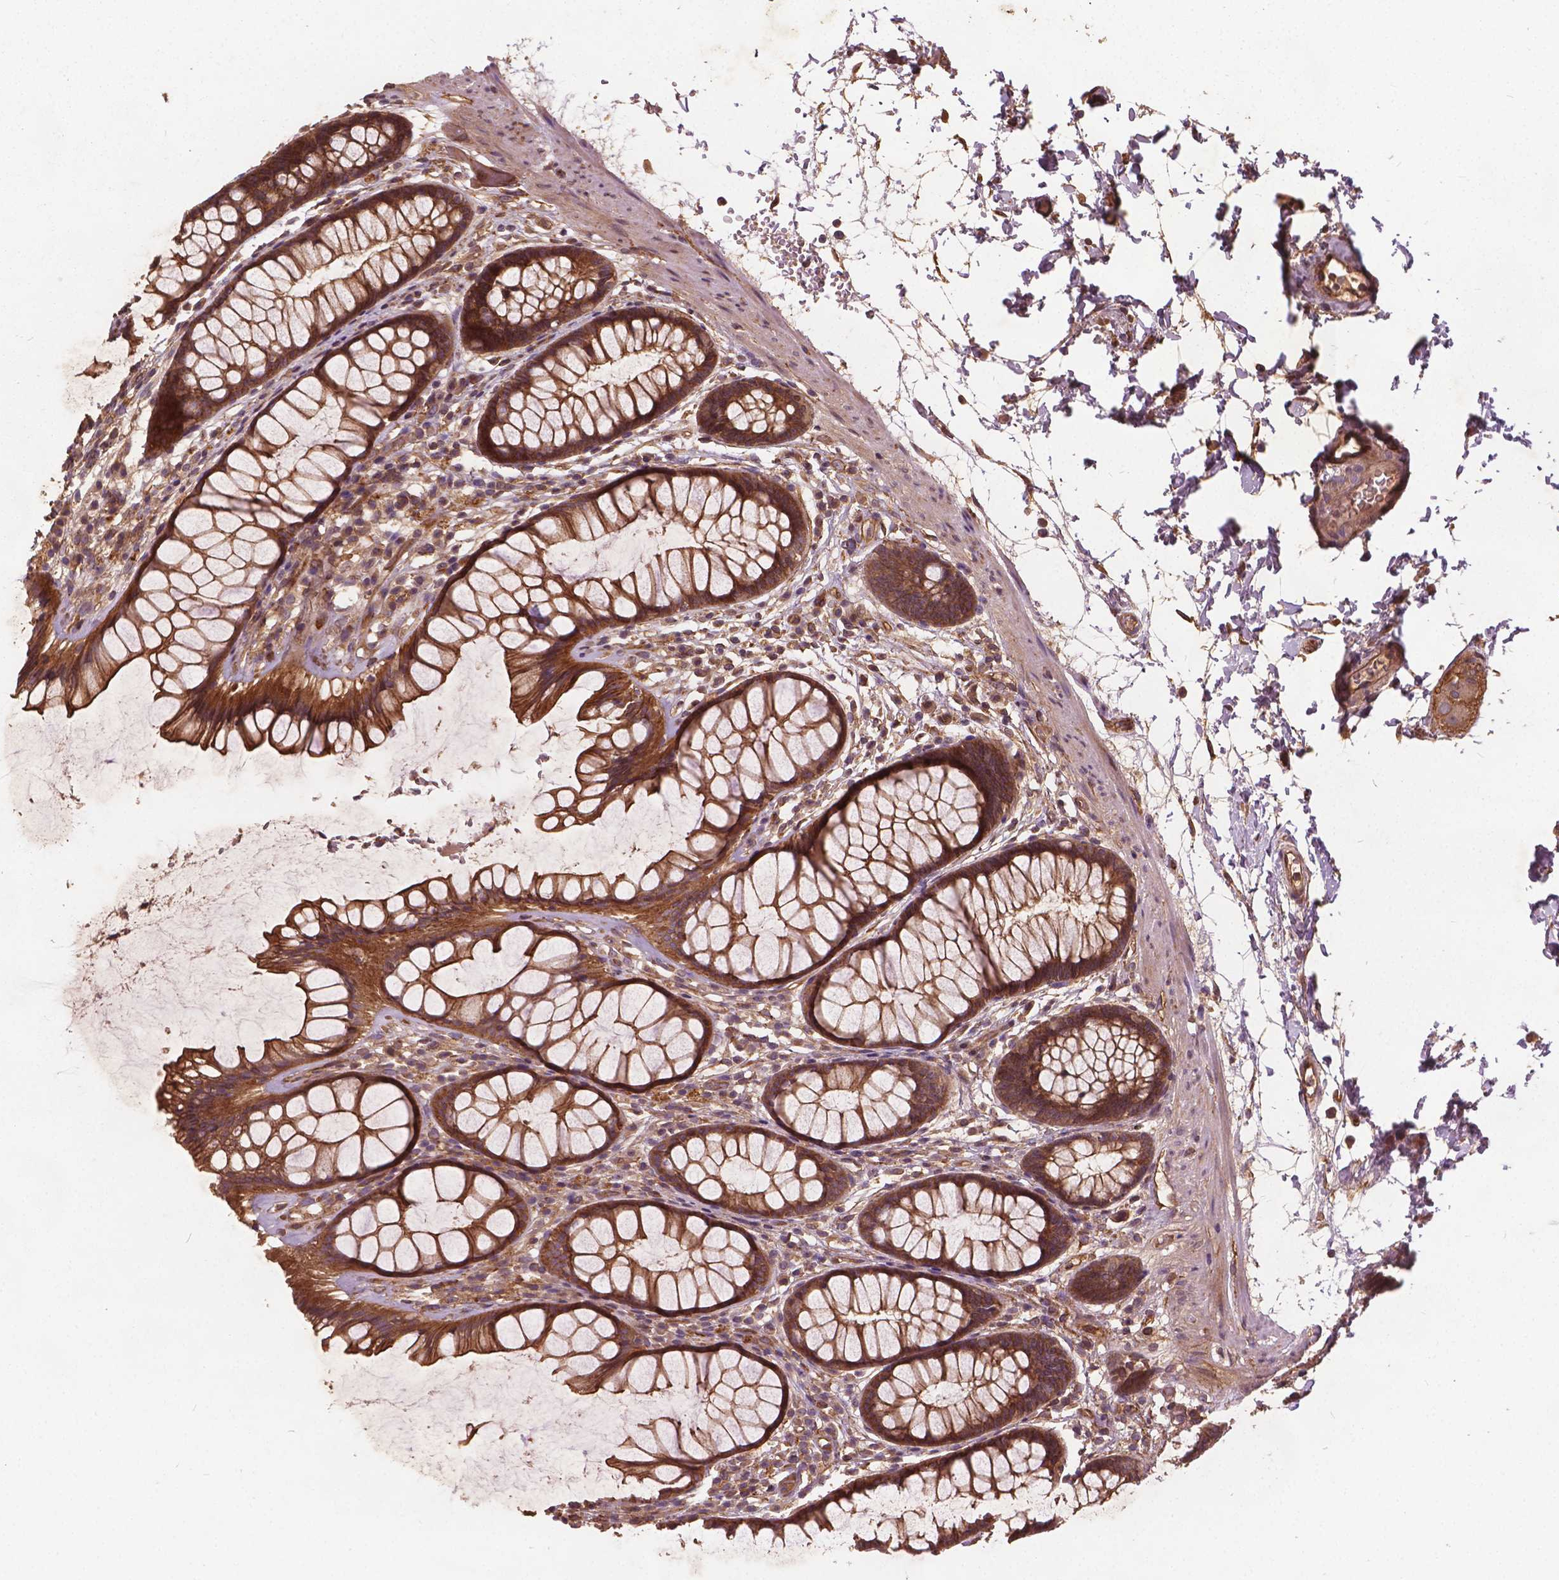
{"staining": {"intensity": "strong", "quantity": ">75%", "location": "cytoplasmic/membranous"}, "tissue": "rectum", "cell_type": "Glandular cells", "image_type": "normal", "snomed": [{"axis": "morphology", "description": "Normal tissue, NOS"}, {"axis": "topography", "description": "Rectum"}], "caption": "The micrograph shows a brown stain indicating the presence of a protein in the cytoplasmic/membranous of glandular cells in rectum. (IHC, brightfield microscopy, high magnification).", "gene": "UBXN2A", "patient": {"sex": "male", "age": 72}}